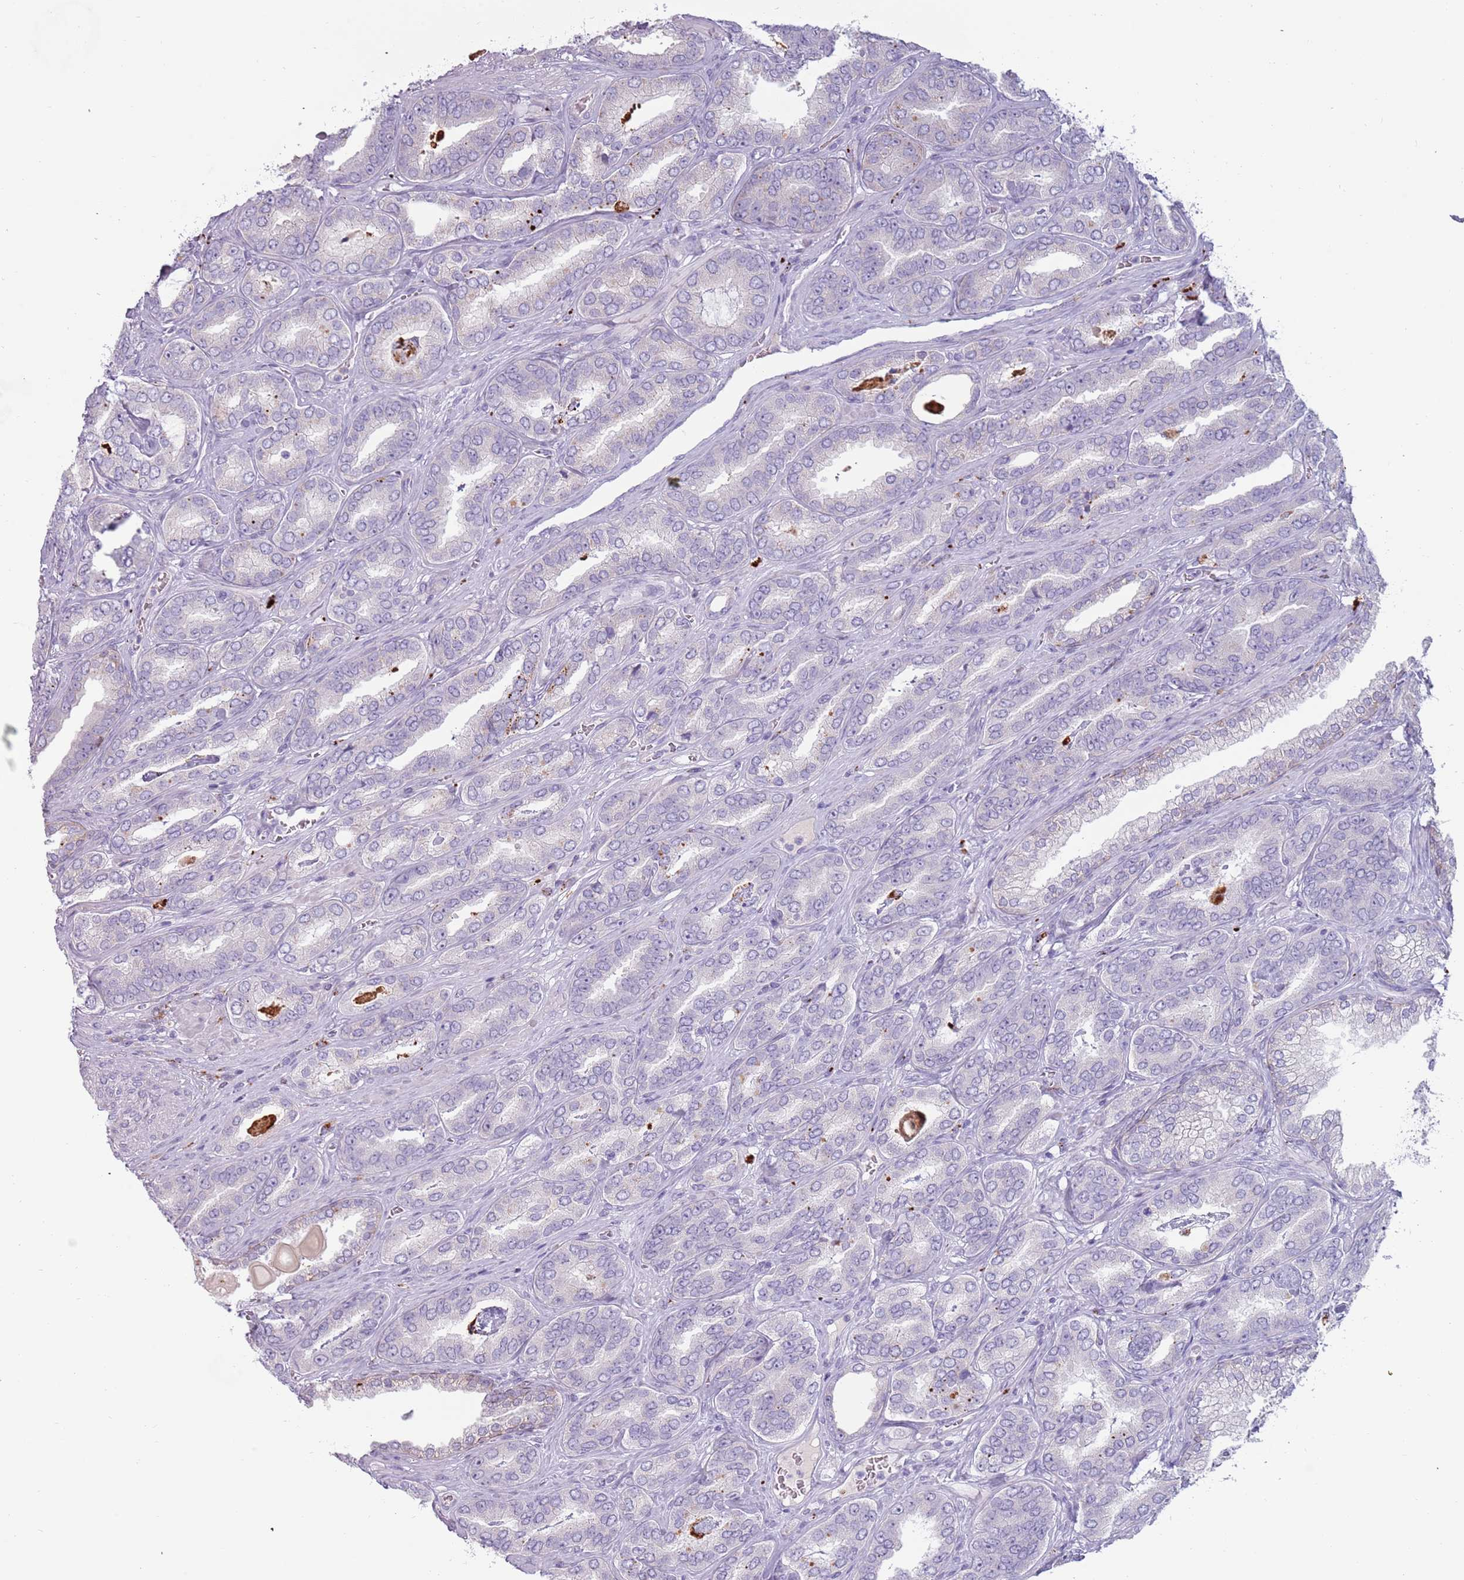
{"staining": {"intensity": "negative", "quantity": "none", "location": "none"}, "tissue": "prostate cancer", "cell_type": "Tumor cells", "image_type": "cancer", "snomed": [{"axis": "morphology", "description": "Adenocarcinoma, High grade"}, {"axis": "topography", "description": "Prostate"}], "caption": "Tumor cells show no significant positivity in prostate cancer (adenocarcinoma (high-grade)).", "gene": "NWD2", "patient": {"sex": "male", "age": 72}}